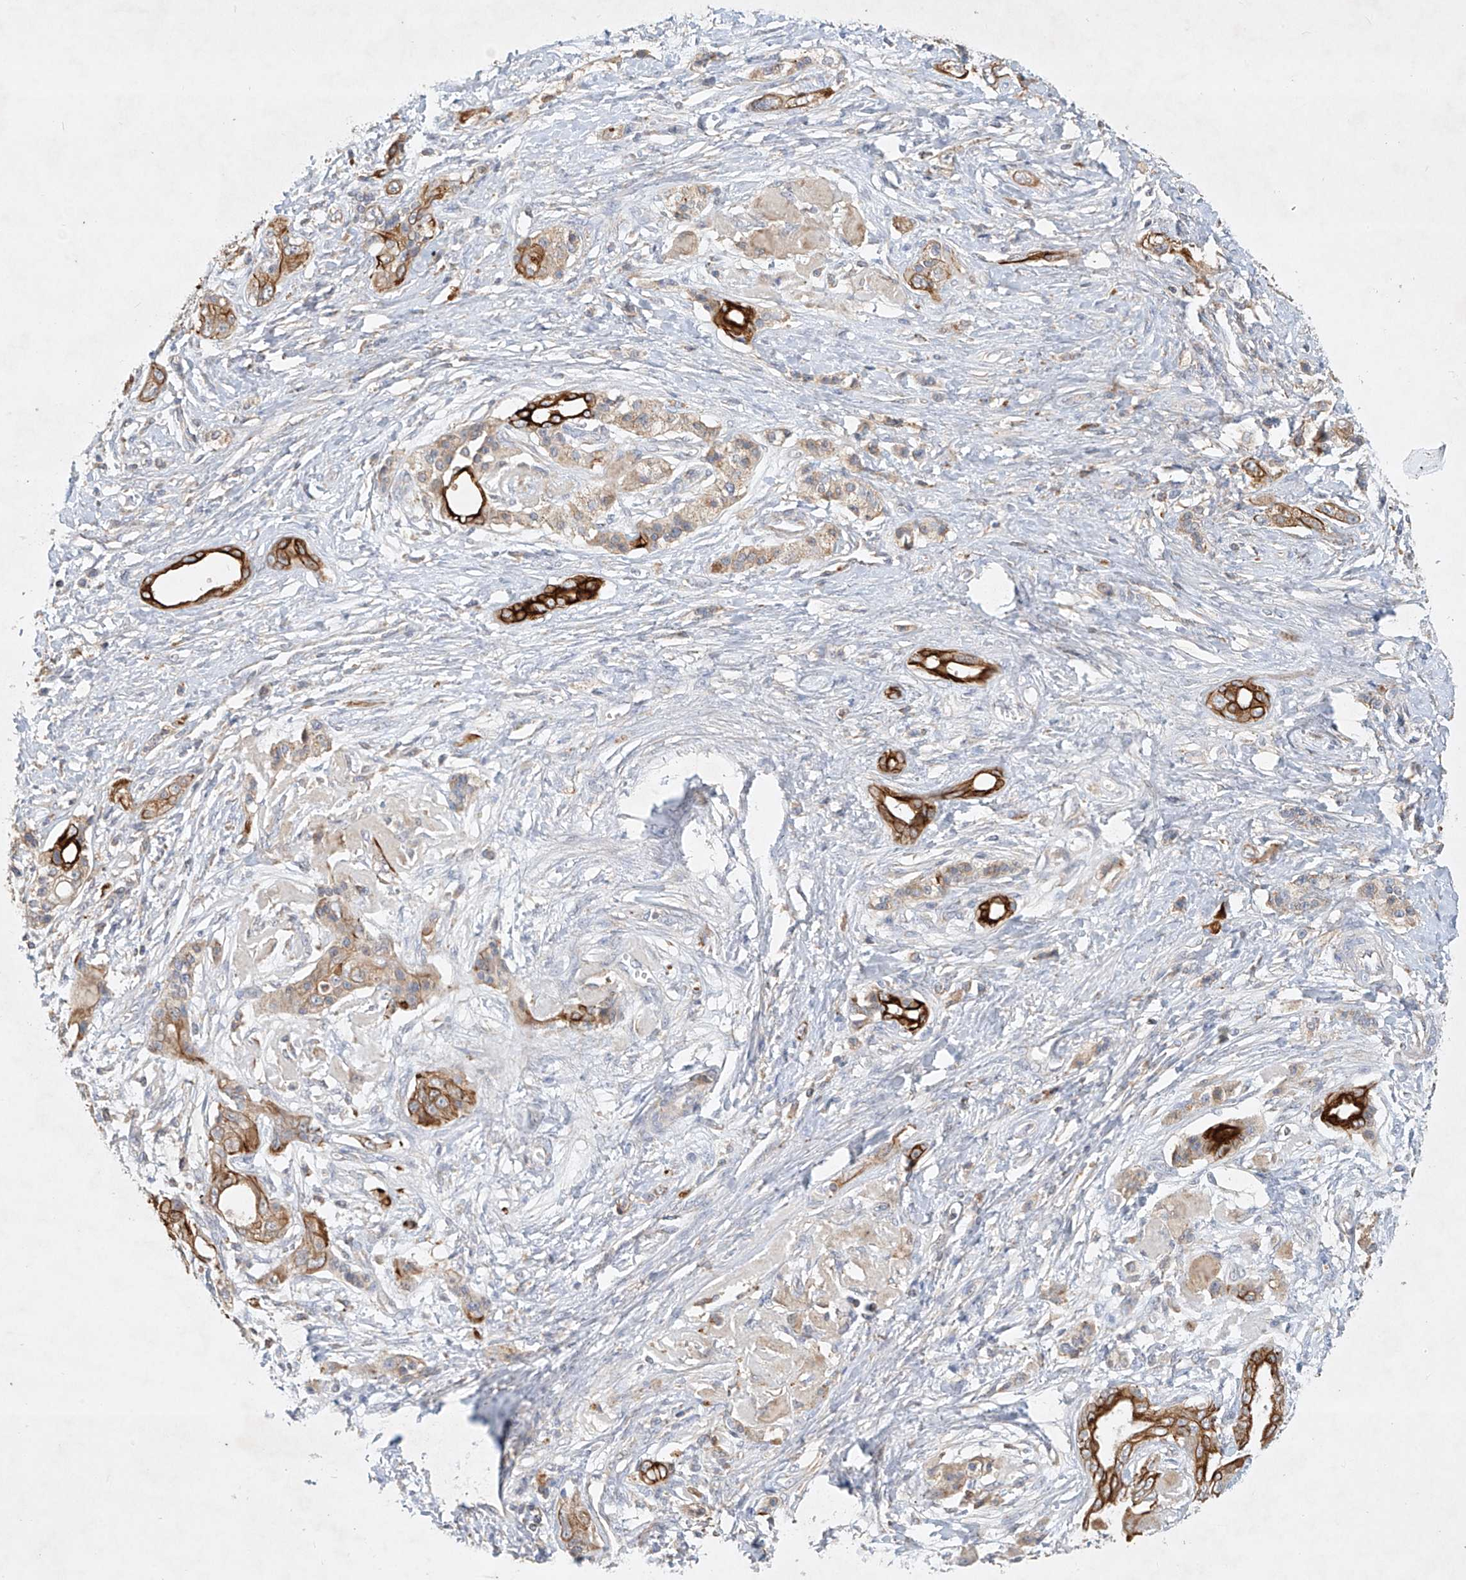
{"staining": {"intensity": "moderate", "quantity": "25%-75%", "location": "cytoplasmic/membranous"}, "tissue": "pancreatic cancer", "cell_type": "Tumor cells", "image_type": "cancer", "snomed": [{"axis": "morphology", "description": "Adenocarcinoma, NOS"}, {"axis": "topography", "description": "Pancreas"}], "caption": "Human pancreatic cancer (adenocarcinoma) stained with a protein marker demonstrates moderate staining in tumor cells.", "gene": "KPNA7", "patient": {"sex": "male", "age": 70}}